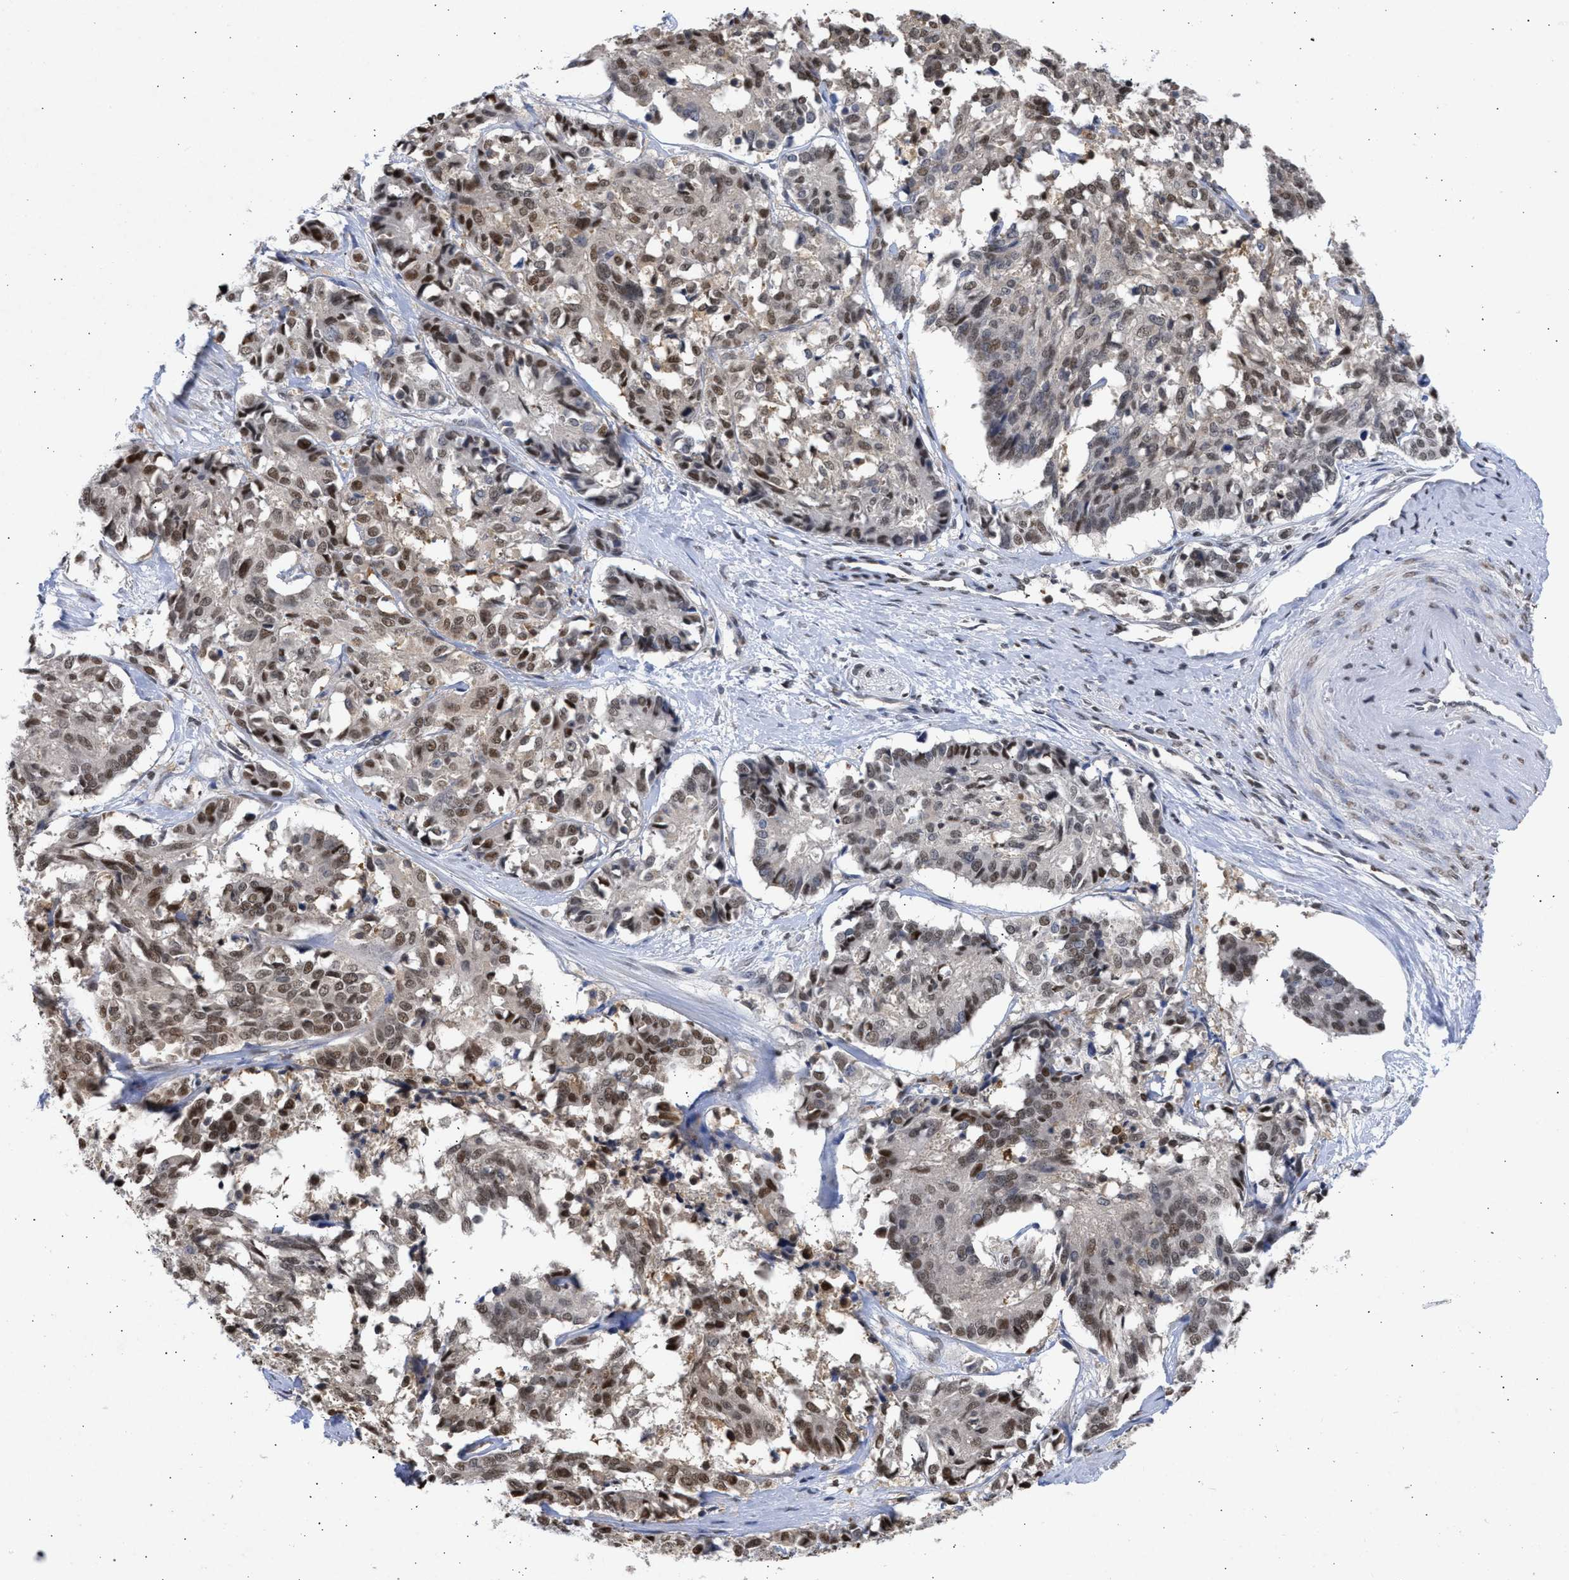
{"staining": {"intensity": "strong", "quantity": "25%-75%", "location": "nuclear"}, "tissue": "cervical cancer", "cell_type": "Tumor cells", "image_type": "cancer", "snomed": [{"axis": "morphology", "description": "Squamous cell carcinoma, NOS"}, {"axis": "topography", "description": "Cervix"}], "caption": "Approximately 25%-75% of tumor cells in squamous cell carcinoma (cervical) exhibit strong nuclear protein staining as visualized by brown immunohistochemical staining.", "gene": "NUP35", "patient": {"sex": "female", "age": 35}}